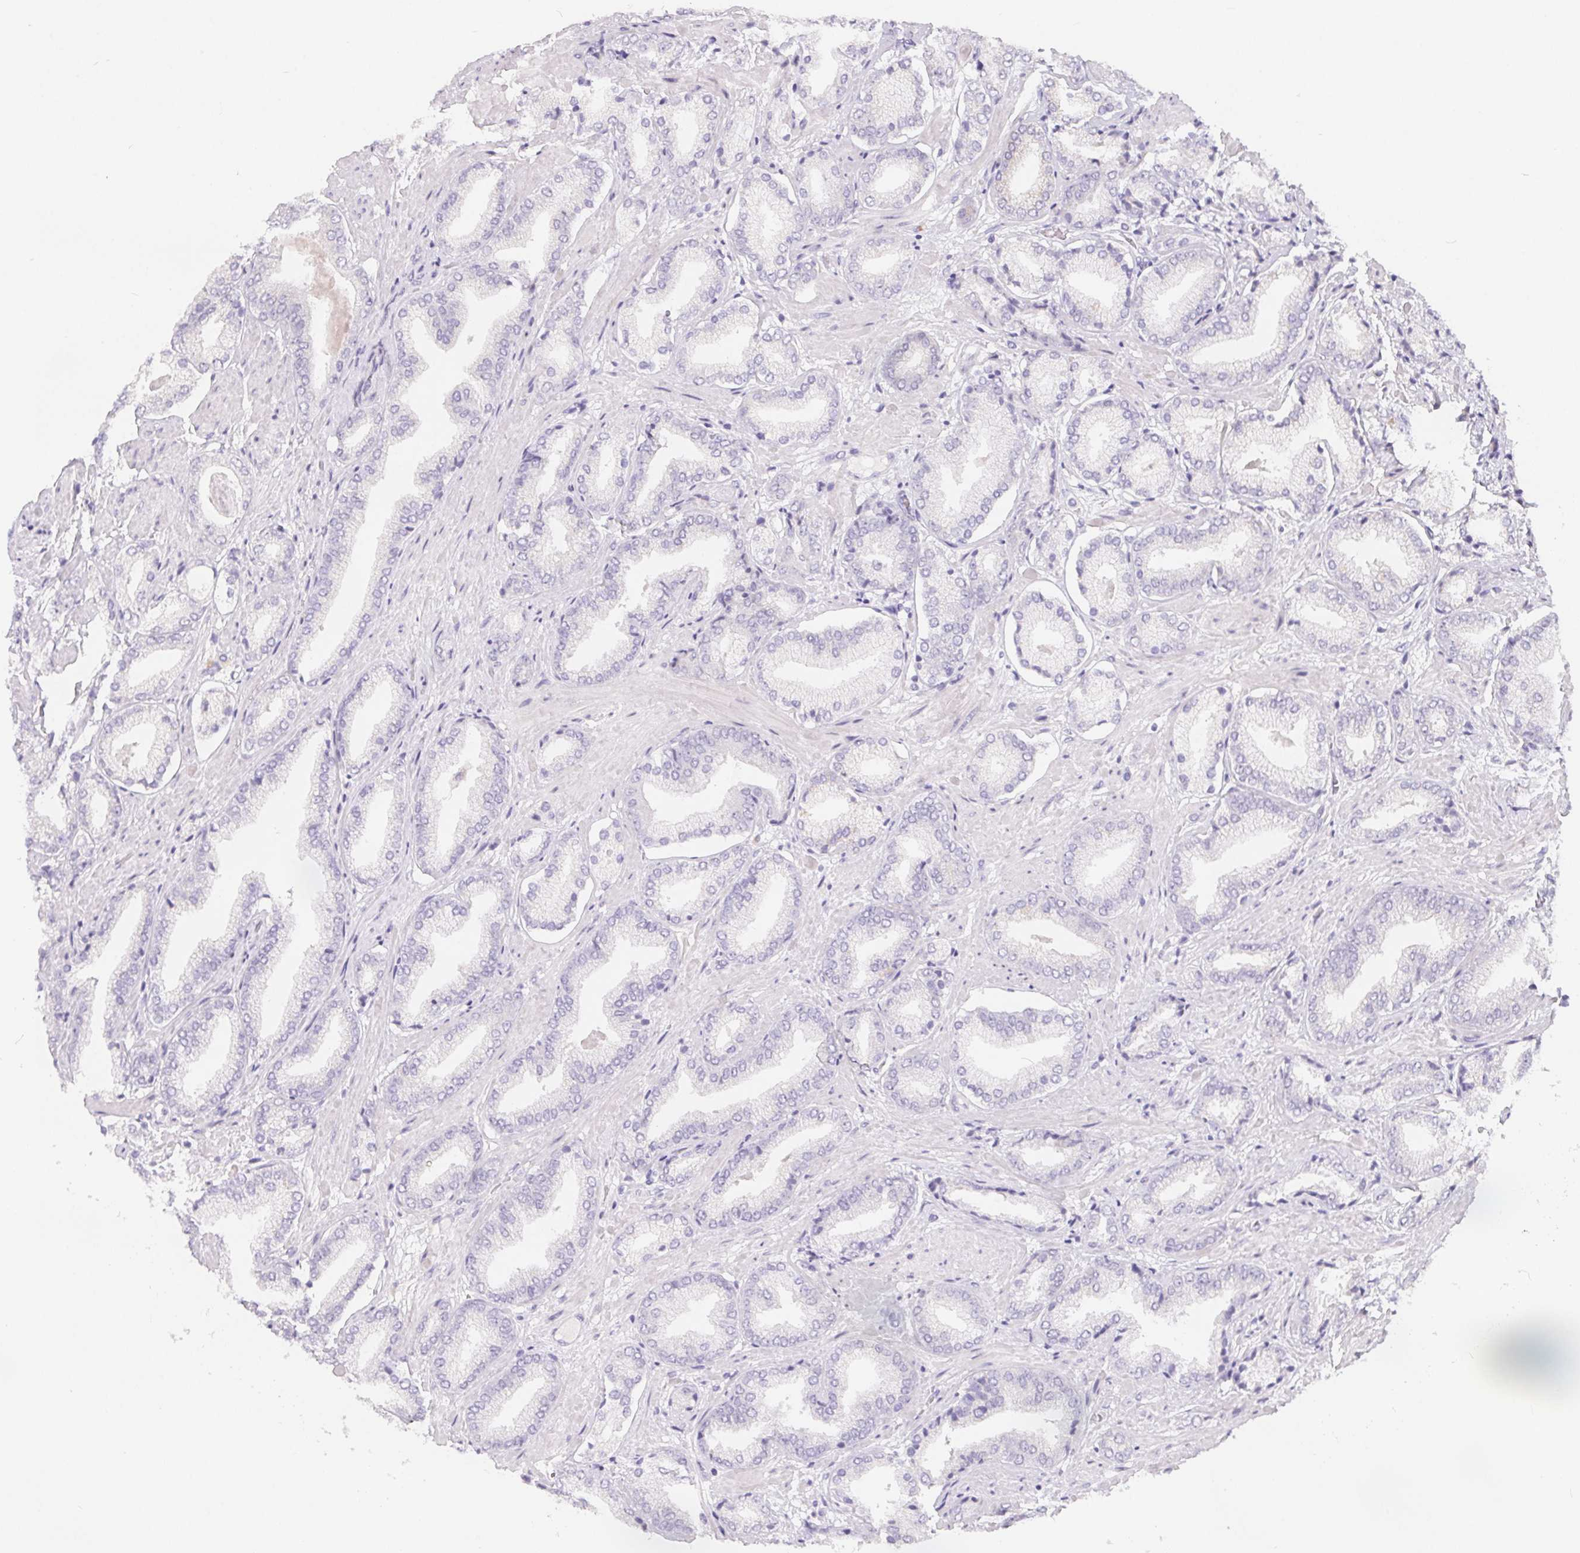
{"staining": {"intensity": "negative", "quantity": "none", "location": "none"}, "tissue": "prostate cancer", "cell_type": "Tumor cells", "image_type": "cancer", "snomed": [{"axis": "morphology", "description": "Adenocarcinoma, High grade"}, {"axis": "topography", "description": "Prostate"}], "caption": "DAB (3,3'-diaminobenzidine) immunohistochemical staining of prostate adenocarcinoma (high-grade) exhibits no significant staining in tumor cells.", "gene": "FDX1", "patient": {"sex": "male", "age": 56}}